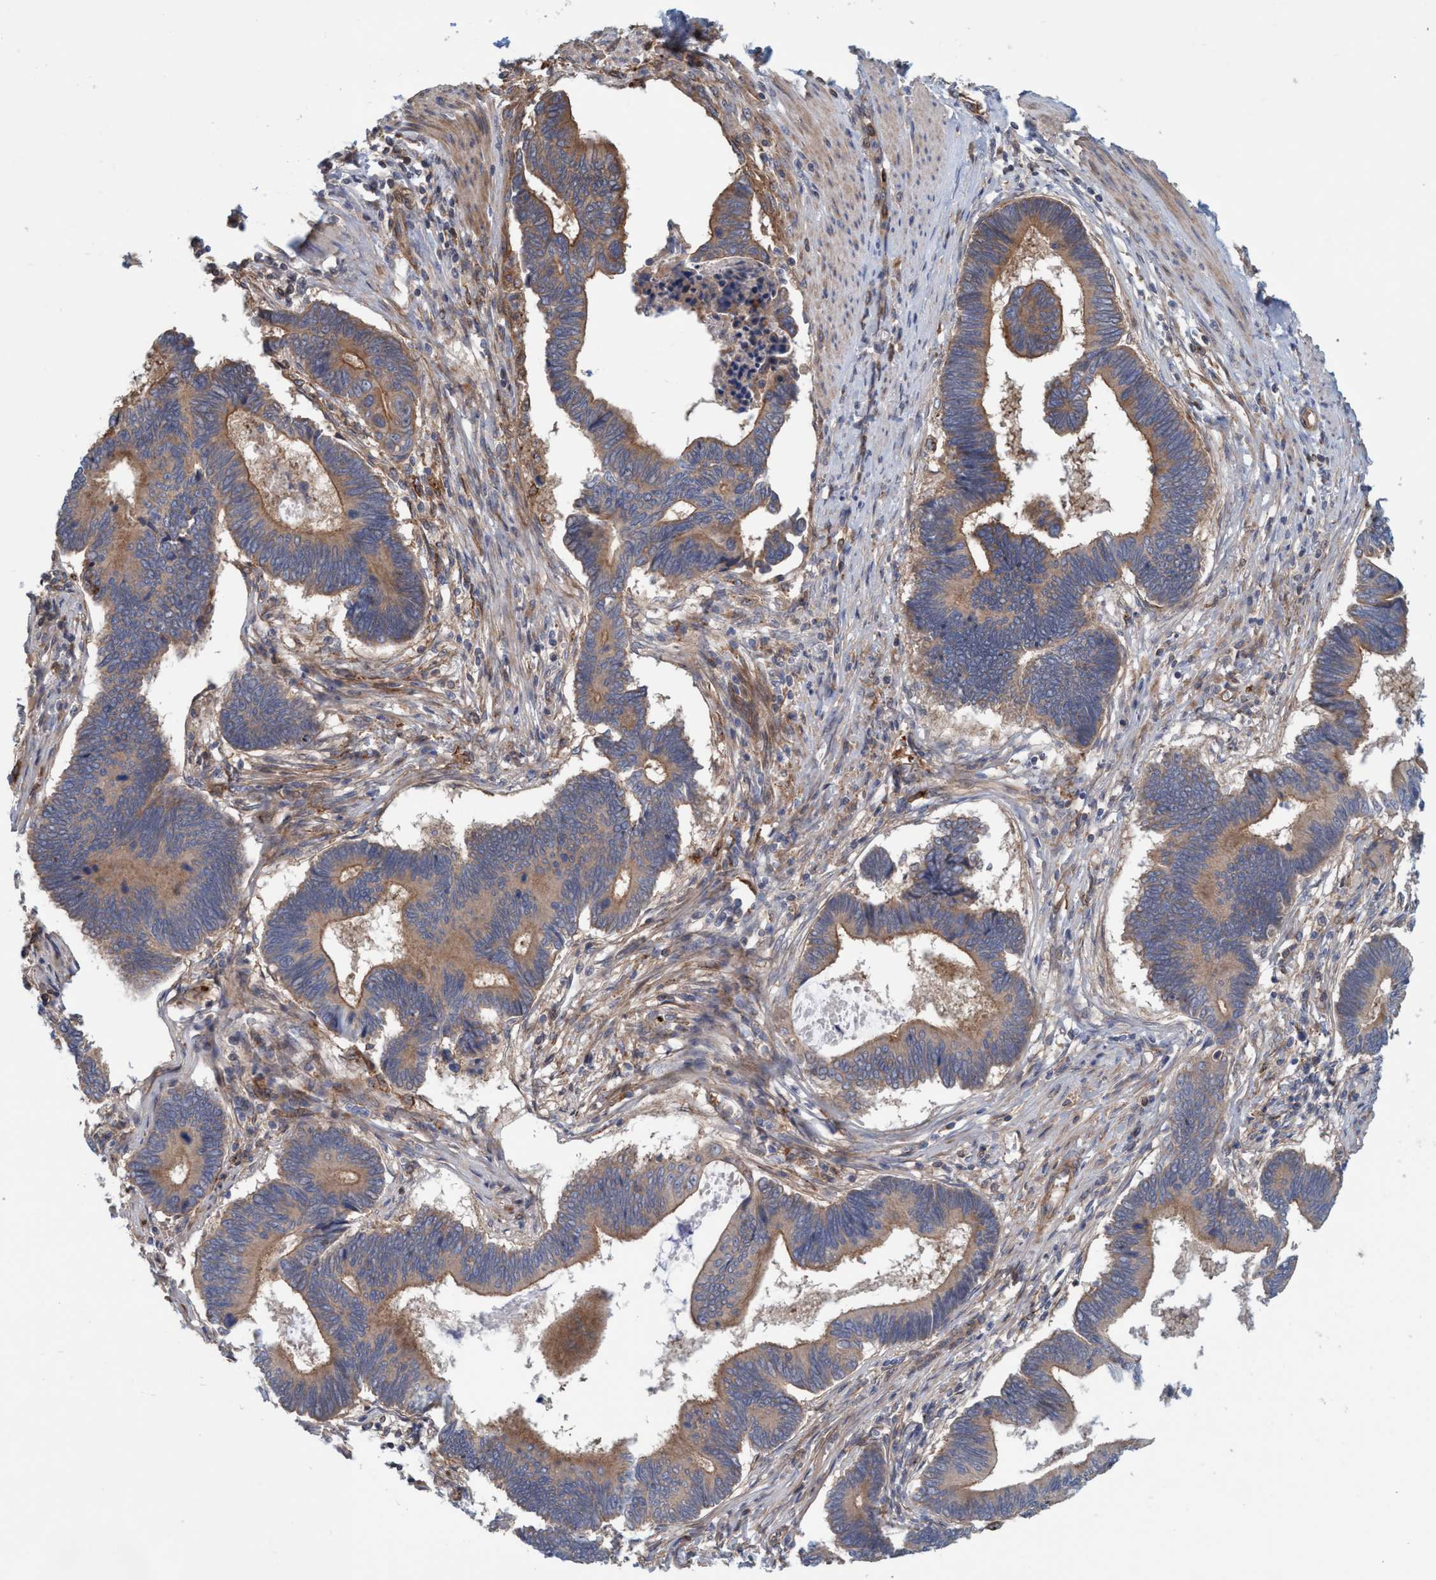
{"staining": {"intensity": "strong", "quantity": ">75%", "location": "cytoplasmic/membranous"}, "tissue": "pancreatic cancer", "cell_type": "Tumor cells", "image_type": "cancer", "snomed": [{"axis": "morphology", "description": "Adenocarcinoma, NOS"}, {"axis": "topography", "description": "Pancreas"}], "caption": "Protein expression by immunohistochemistry (IHC) displays strong cytoplasmic/membranous expression in about >75% of tumor cells in adenocarcinoma (pancreatic).", "gene": "SPECC1", "patient": {"sex": "female", "age": 70}}